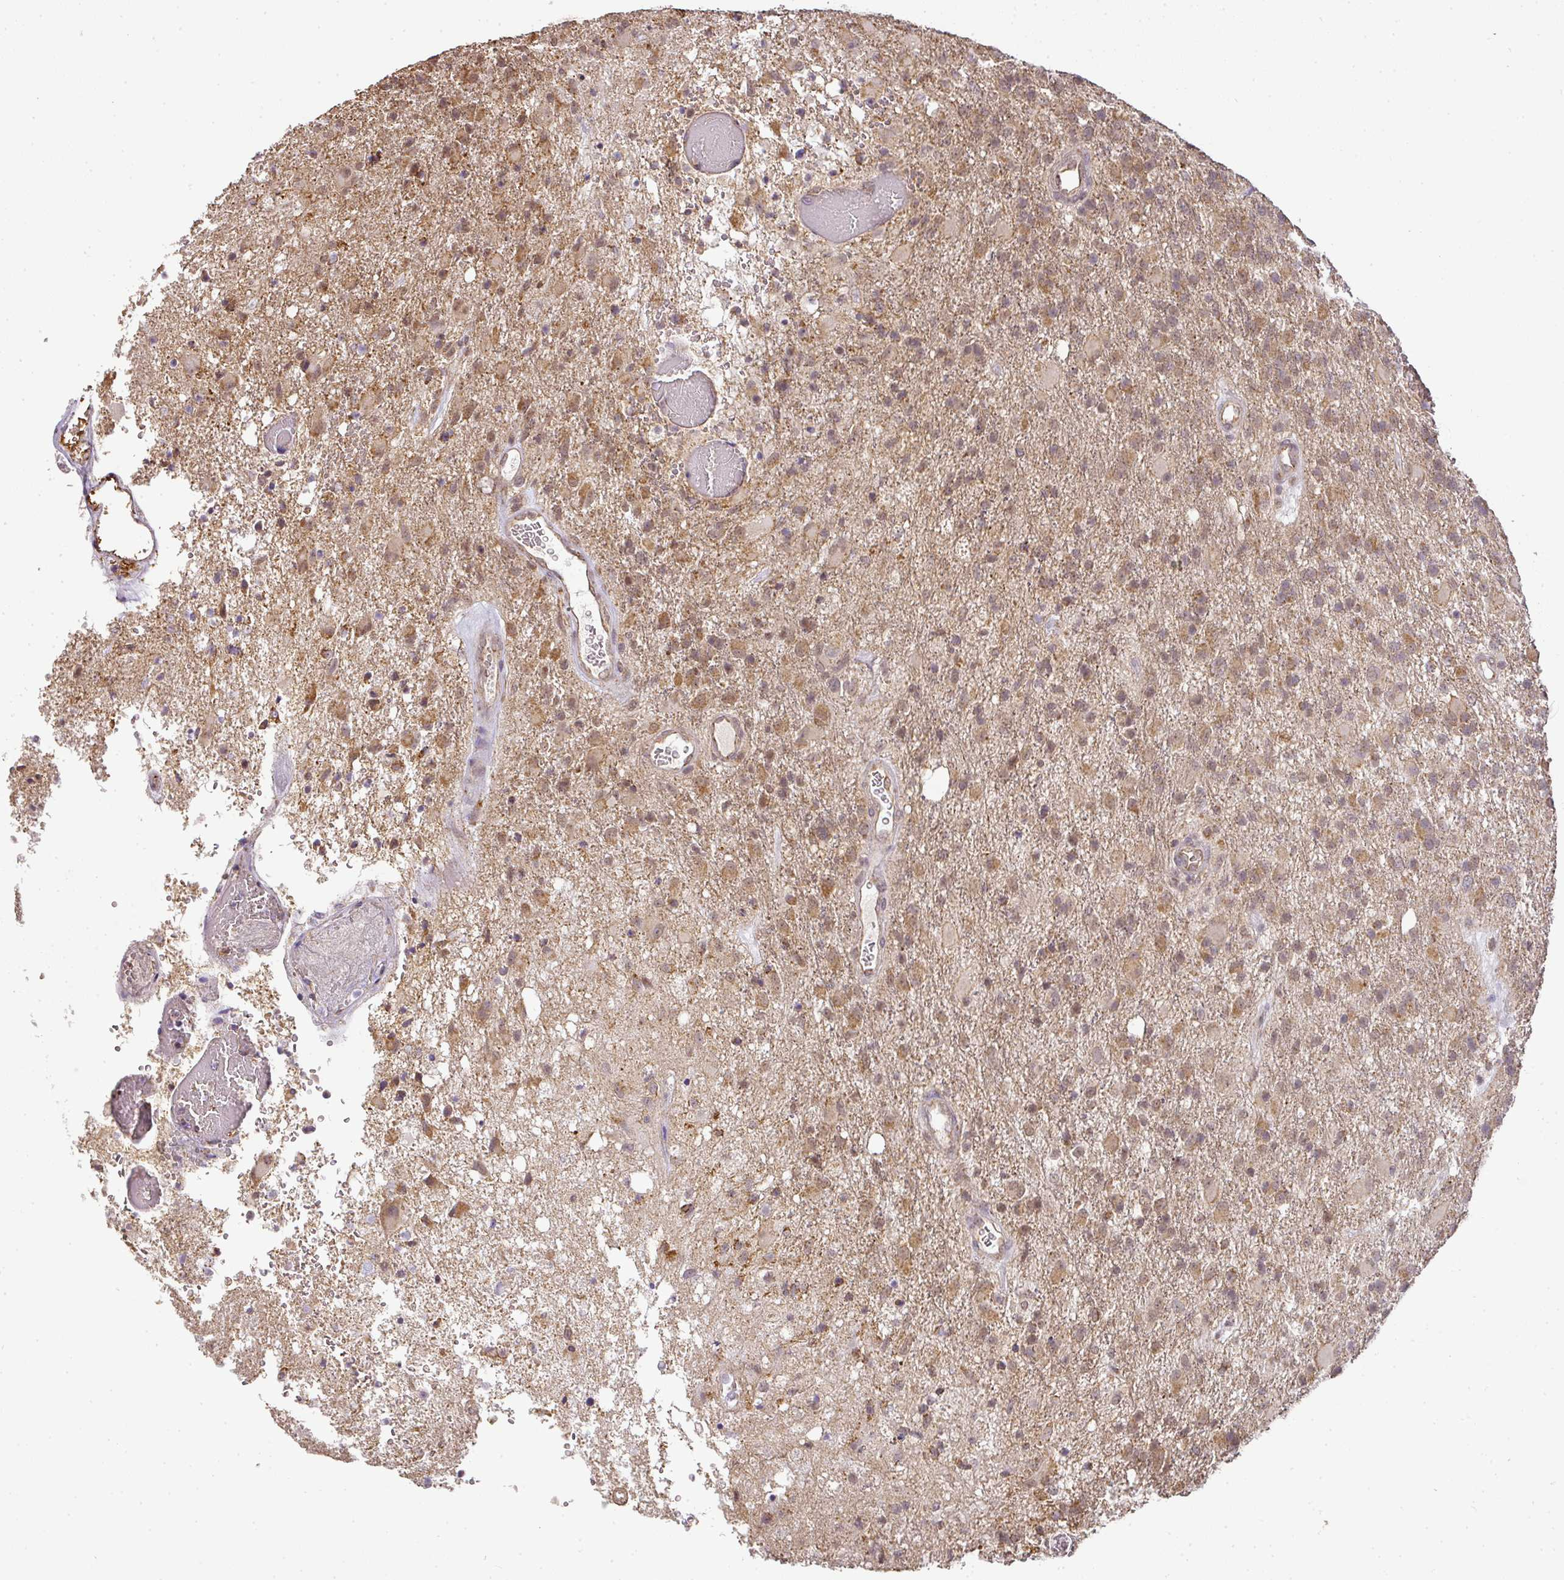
{"staining": {"intensity": "moderate", "quantity": ">75%", "location": "cytoplasmic/membranous"}, "tissue": "glioma", "cell_type": "Tumor cells", "image_type": "cancer", "snomed": [{"axis": "morphology", "description": "Glioma, malignant, High grade"}, {"axis": "topography", "description": "Brain"}], "caption": "Human high-grade glioma (malignant) stained for a protein (brown) reveals moderate cytoplasmic/membranous positive staining in approximately >75% of tumor cells.", "gene": "MYOM2", "patient": {"sex": "female", "age": 74}}